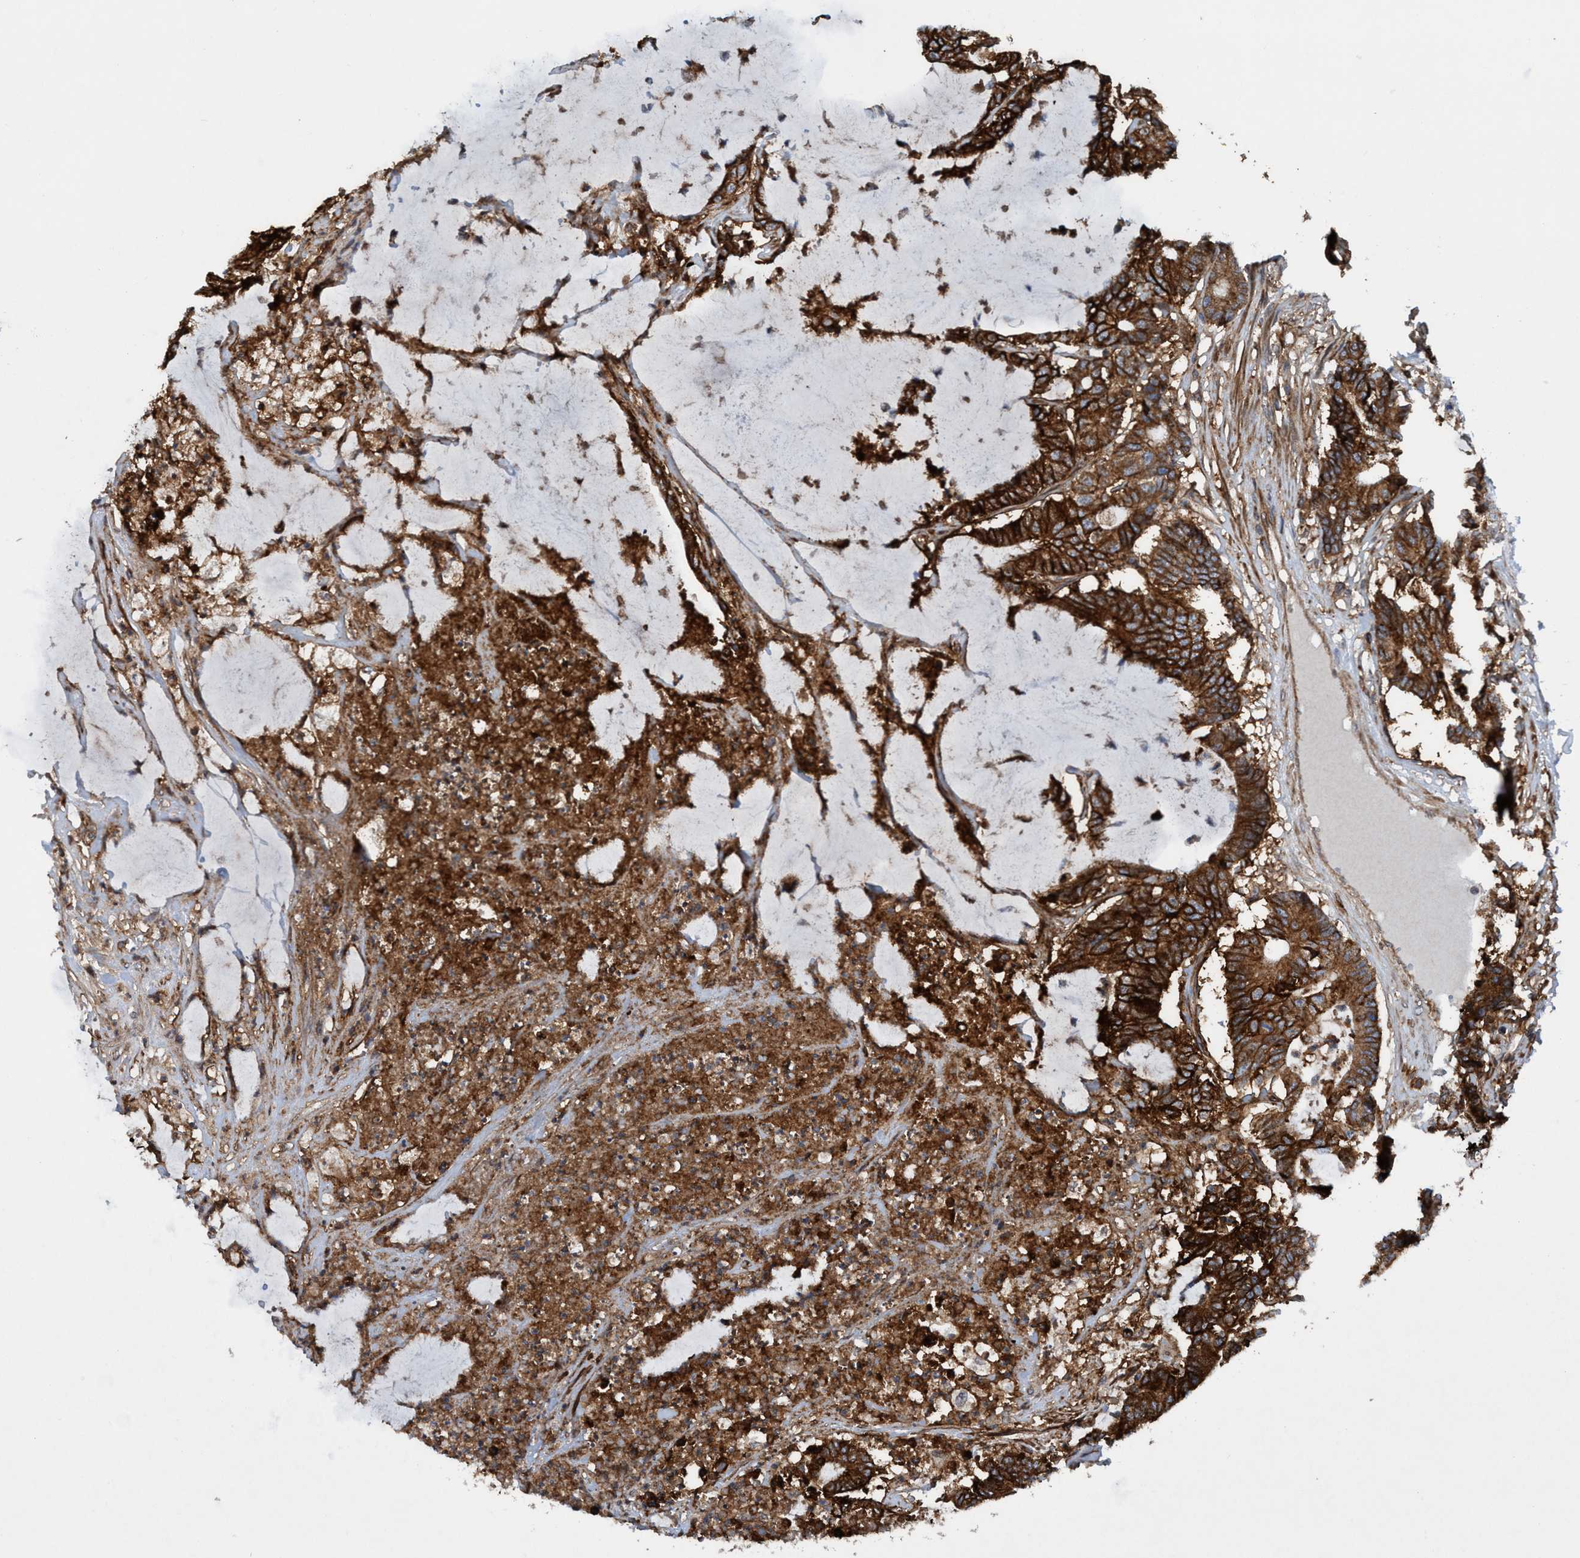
{"staining": {"intensity": "strong", "quantity": ">75%", "location": "cytoplasmic/membranous"}, "tissue": "colorectal cancer", "cell_type": "Tumor cells", "image_type": "cancer", "snomed": [{"axis": "morphology", "description": "Adenocarcinoma, NOS"}, {"axis": "topography", "description": "Colon"}], "caption": "Immunohistochemistry micrograph of adenocarcinoma (colorectal) stained for a protein (brown), which reveals high levels of strong cytoplasmic/membranous positivity in approximately >75% of tumor cells.", "gene": "SLC16A3", "patient": {"sex": "female", "age": 84}}